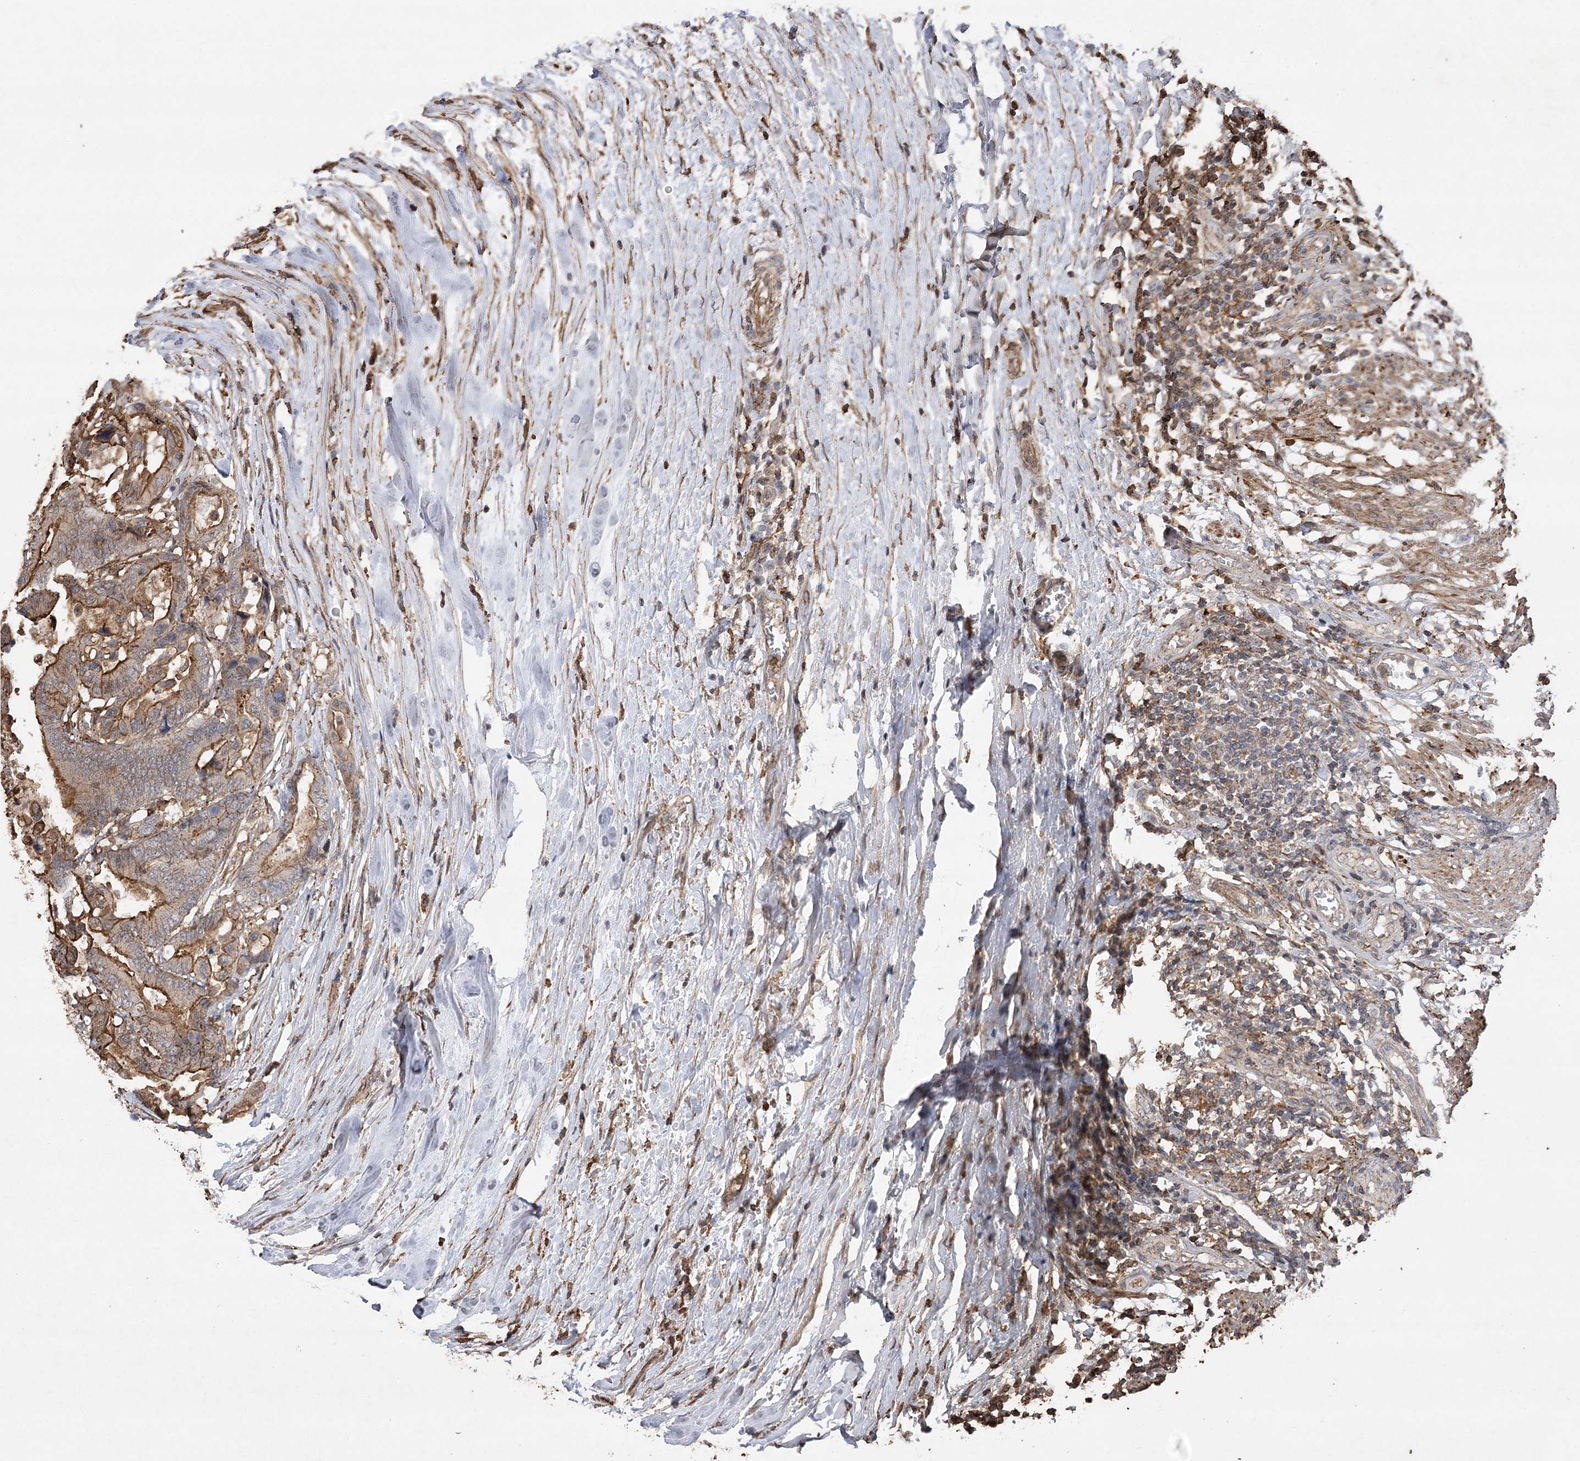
{"staining": {"intensity": "moderate", "quantity": "25%-75%", "location": "cytoplasmic/membranous"}, "tissue": "colorectal cancer", "cell_type": "Tumor cells", "image_type": "cancer", "snomed": [{"axis": "morphology", "description": "Normal tissue, NOS"}, {"axis": "morphology", "description": "Adenocarcinoma, NOS"}, {"axis": "topography", "description": "Colon"}], "caption": "Moderate cytoplasmic/membranous expression for a protein is present in about 25%-75% of tumor cells of colorectal adenocarcinoma using immunohistochemistry.", "gene": "OBSL1", "patient": {"sex": "male", "age": 82}}